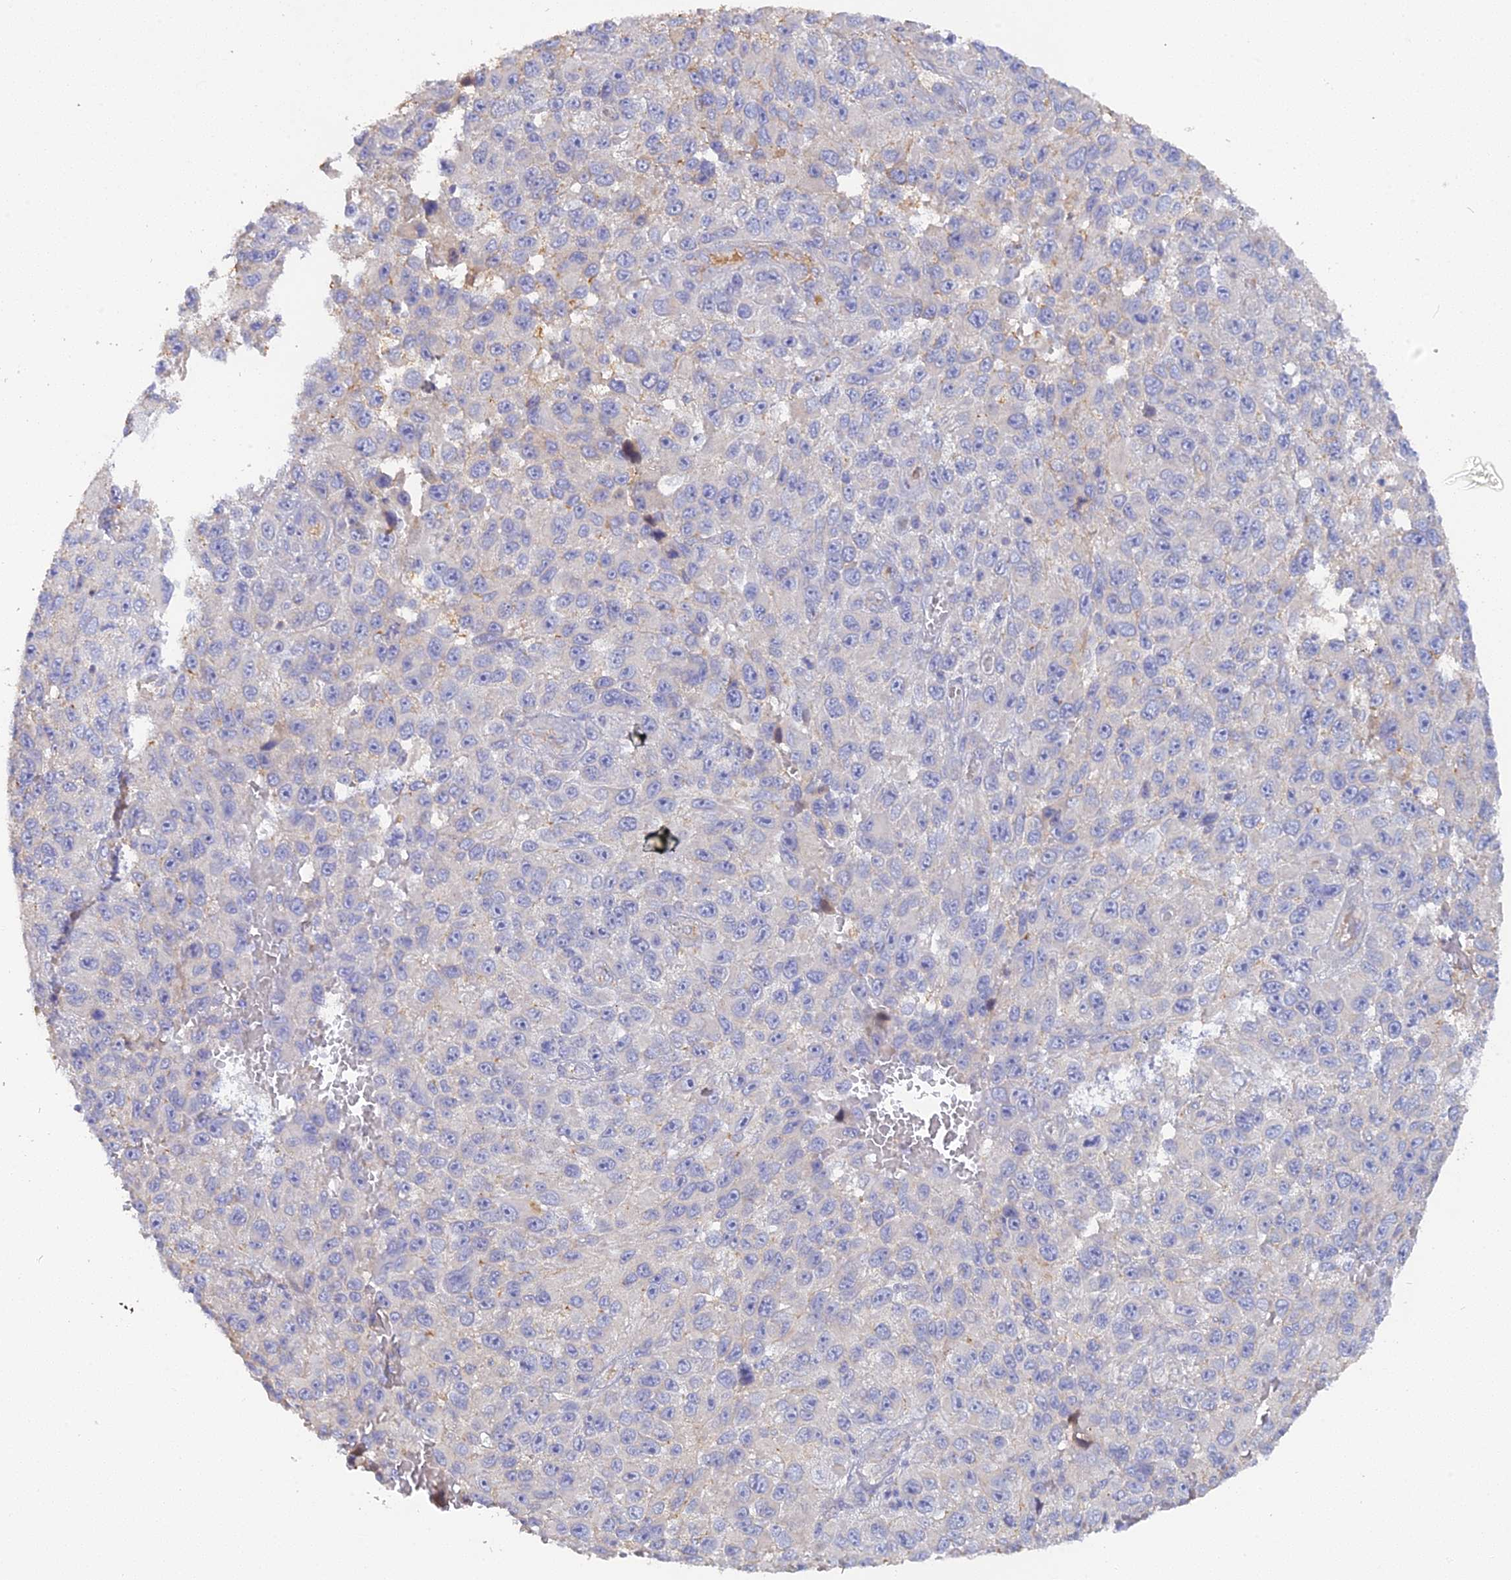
{"staining": {"intensity": "negative", "quantity": "none", "location": "none"}, "tissue": "melanoma", "cell_type": "Tumor cells", "image_type": "cancer", "snomed": [{"axis": "morphology", "description": "Normal tissue, NOS"}, {"axis": "morphology", "description": "Malignant melanoma, NOS"}, {"axis": "topography", "description": "Skin"}], "caption": "High magnification brightfield microscopy of melanoma stained with DAB (3,3'-diaminobenzidine) (brown) and counterstained with hematoxylin (blue): tumor cells show no significant positivity.", "gene": "ADGRA1", "patient": {"sex": "female", "age": 96}}